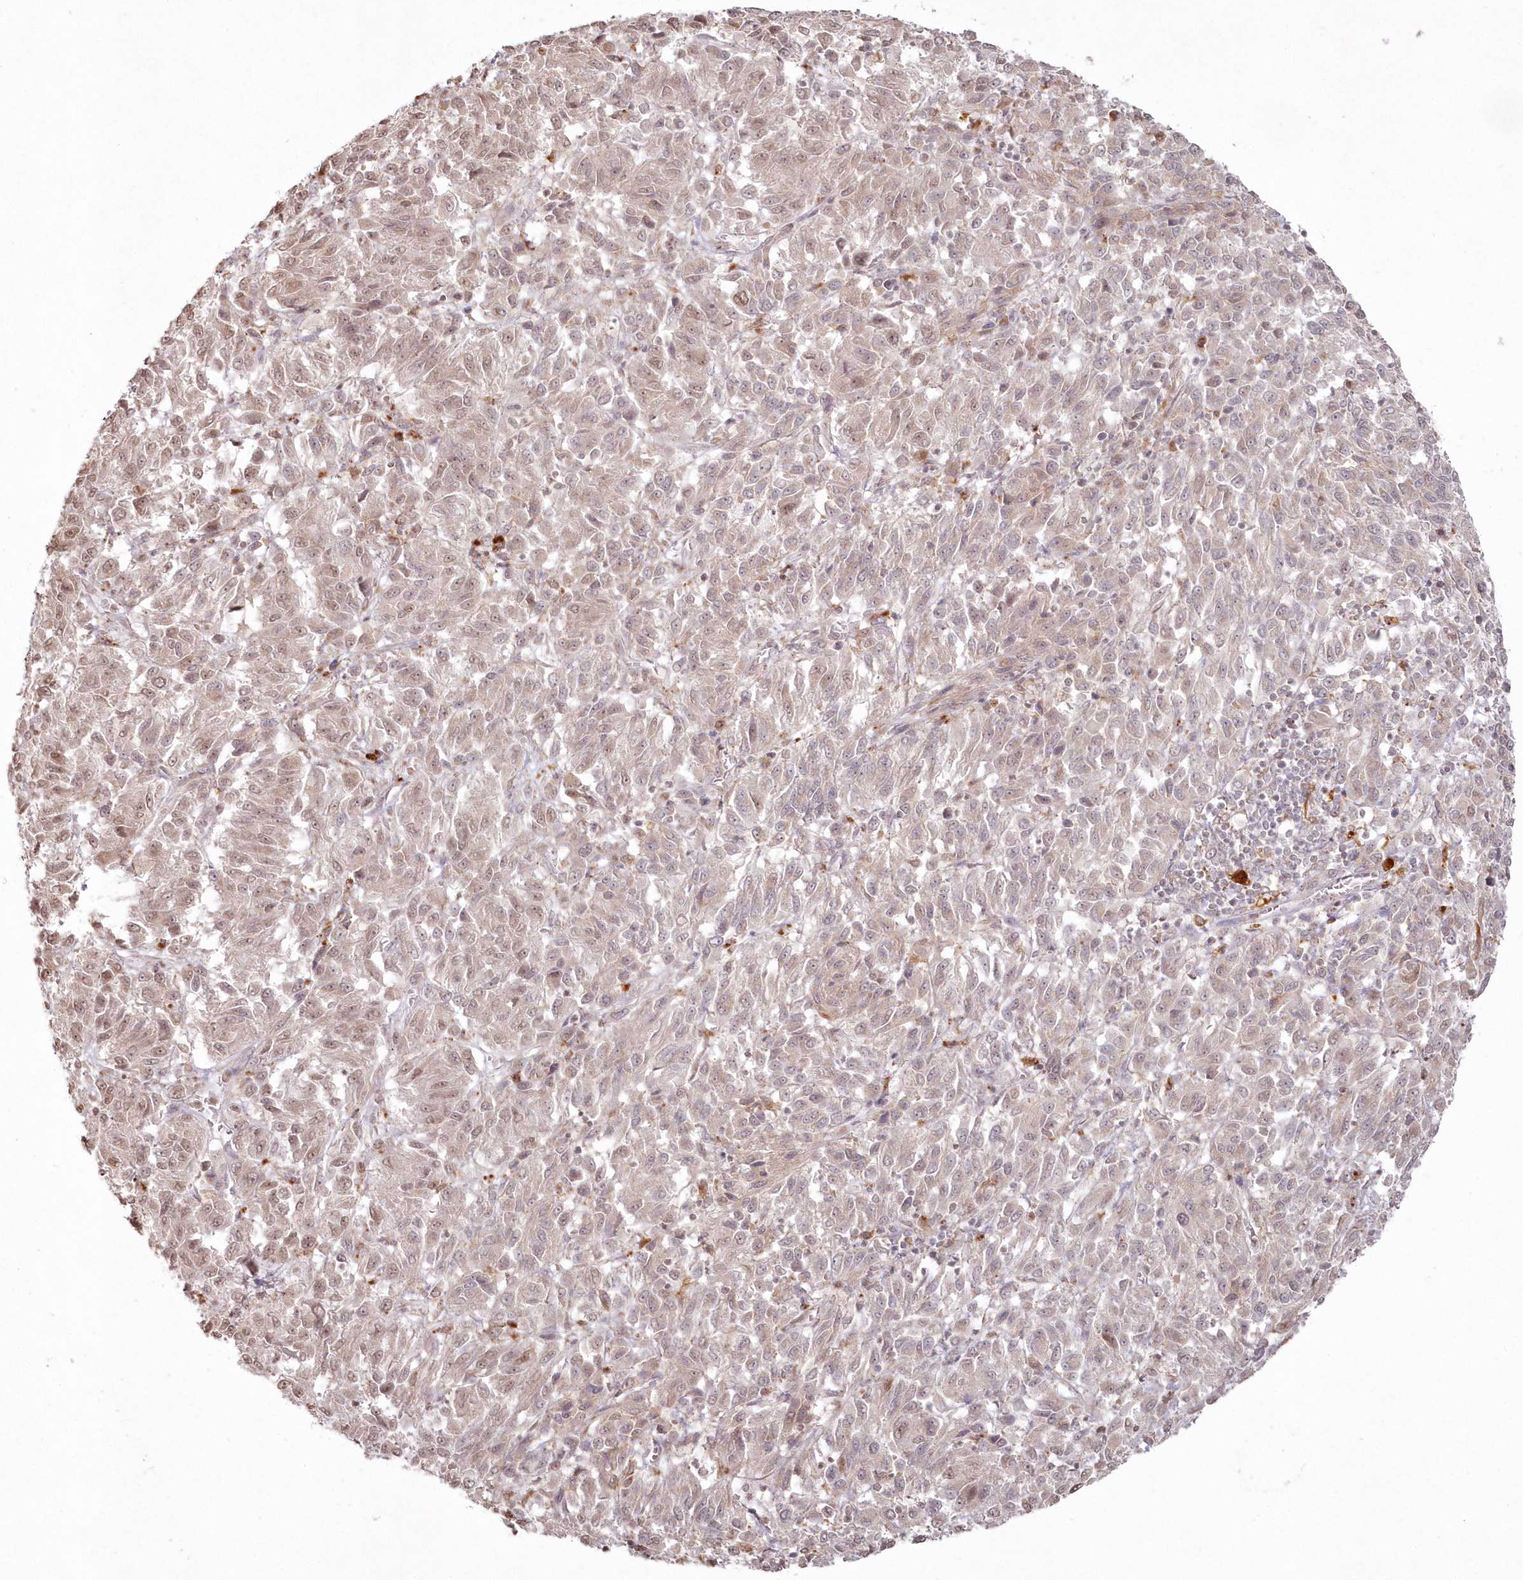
{"staining": {"intensity": "weak", "quantity": ">75%", "location": "cytoplasmic/membranous,nuclear"}, "tissue": "melanoma", "cell_type": "Tumor cells", "image_type": "cancer", "snomed": [{"axis": "morphology", "description": "Malignant melanoma, Metastatic site"}, {"axis": "topography", "description": "Lung"}], "caption": "A brown stain shows weak cytoplasmic/membranous and nuclear positivity of a protein in melanoma tumor cells.", "gene": "ARSB", "patient": {"sex": "male", "age": 64}}